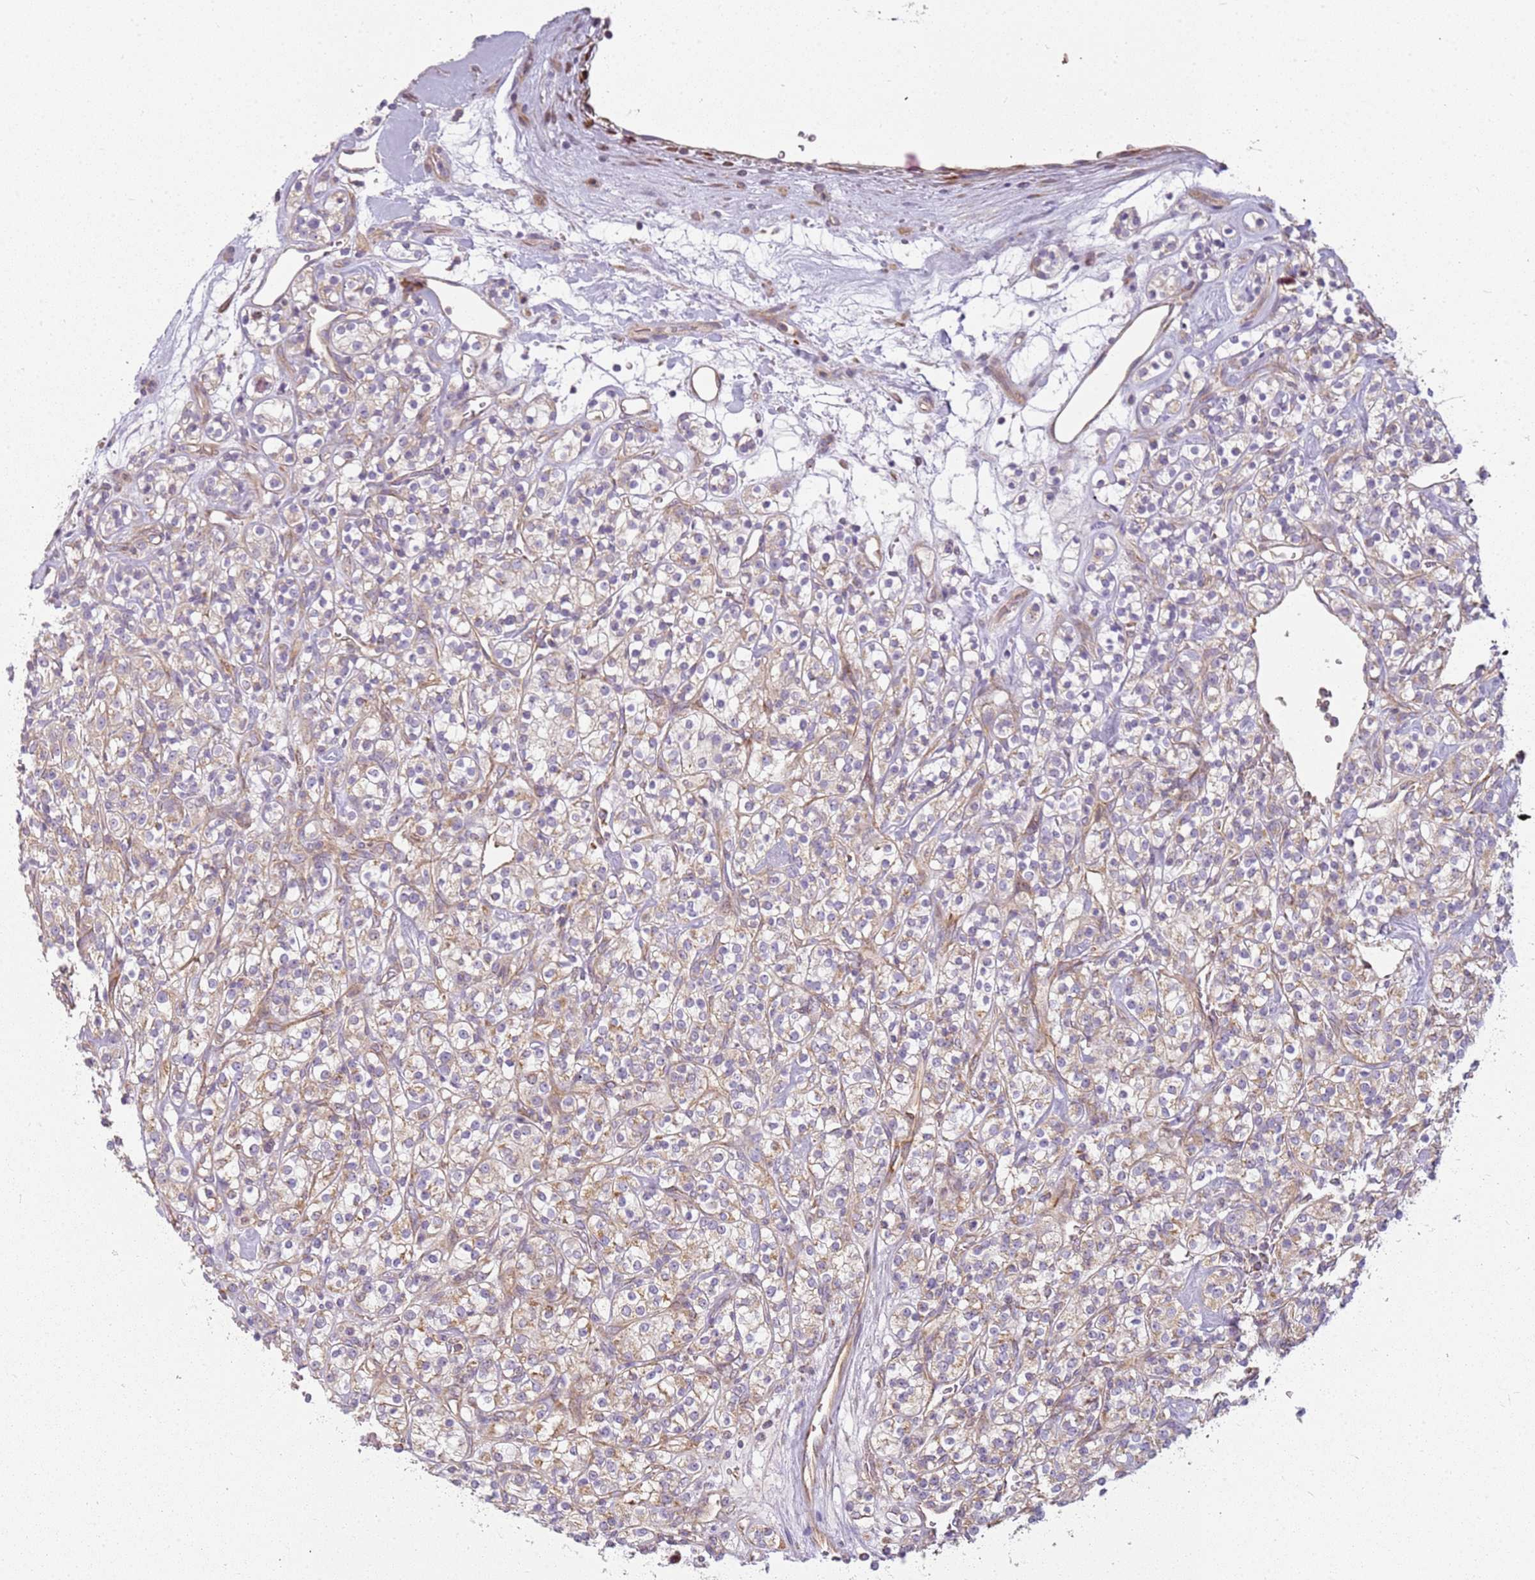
{"staining": {"intensity": "weak", "quantity": "<25%", "location": "cytoplasmic/membranous"}, "tissue": "renal cancer", "cell_type": "Tumor cells", "image_type": "cancer", "snomed": [{"axis": "morphology", "description": "Adenocarcinoma, NOS"}, {"axis": "topography", "description": "Kidney"}], "caption": "Immunohistochemistry (IHC) histopathology image of human renal cancer (adenocarcinoma) stained for a protein (brown), which shows no positivity in tumor cells.", "gene": "TMEM200C", "patient": {"sex": "male", "age": 77}}